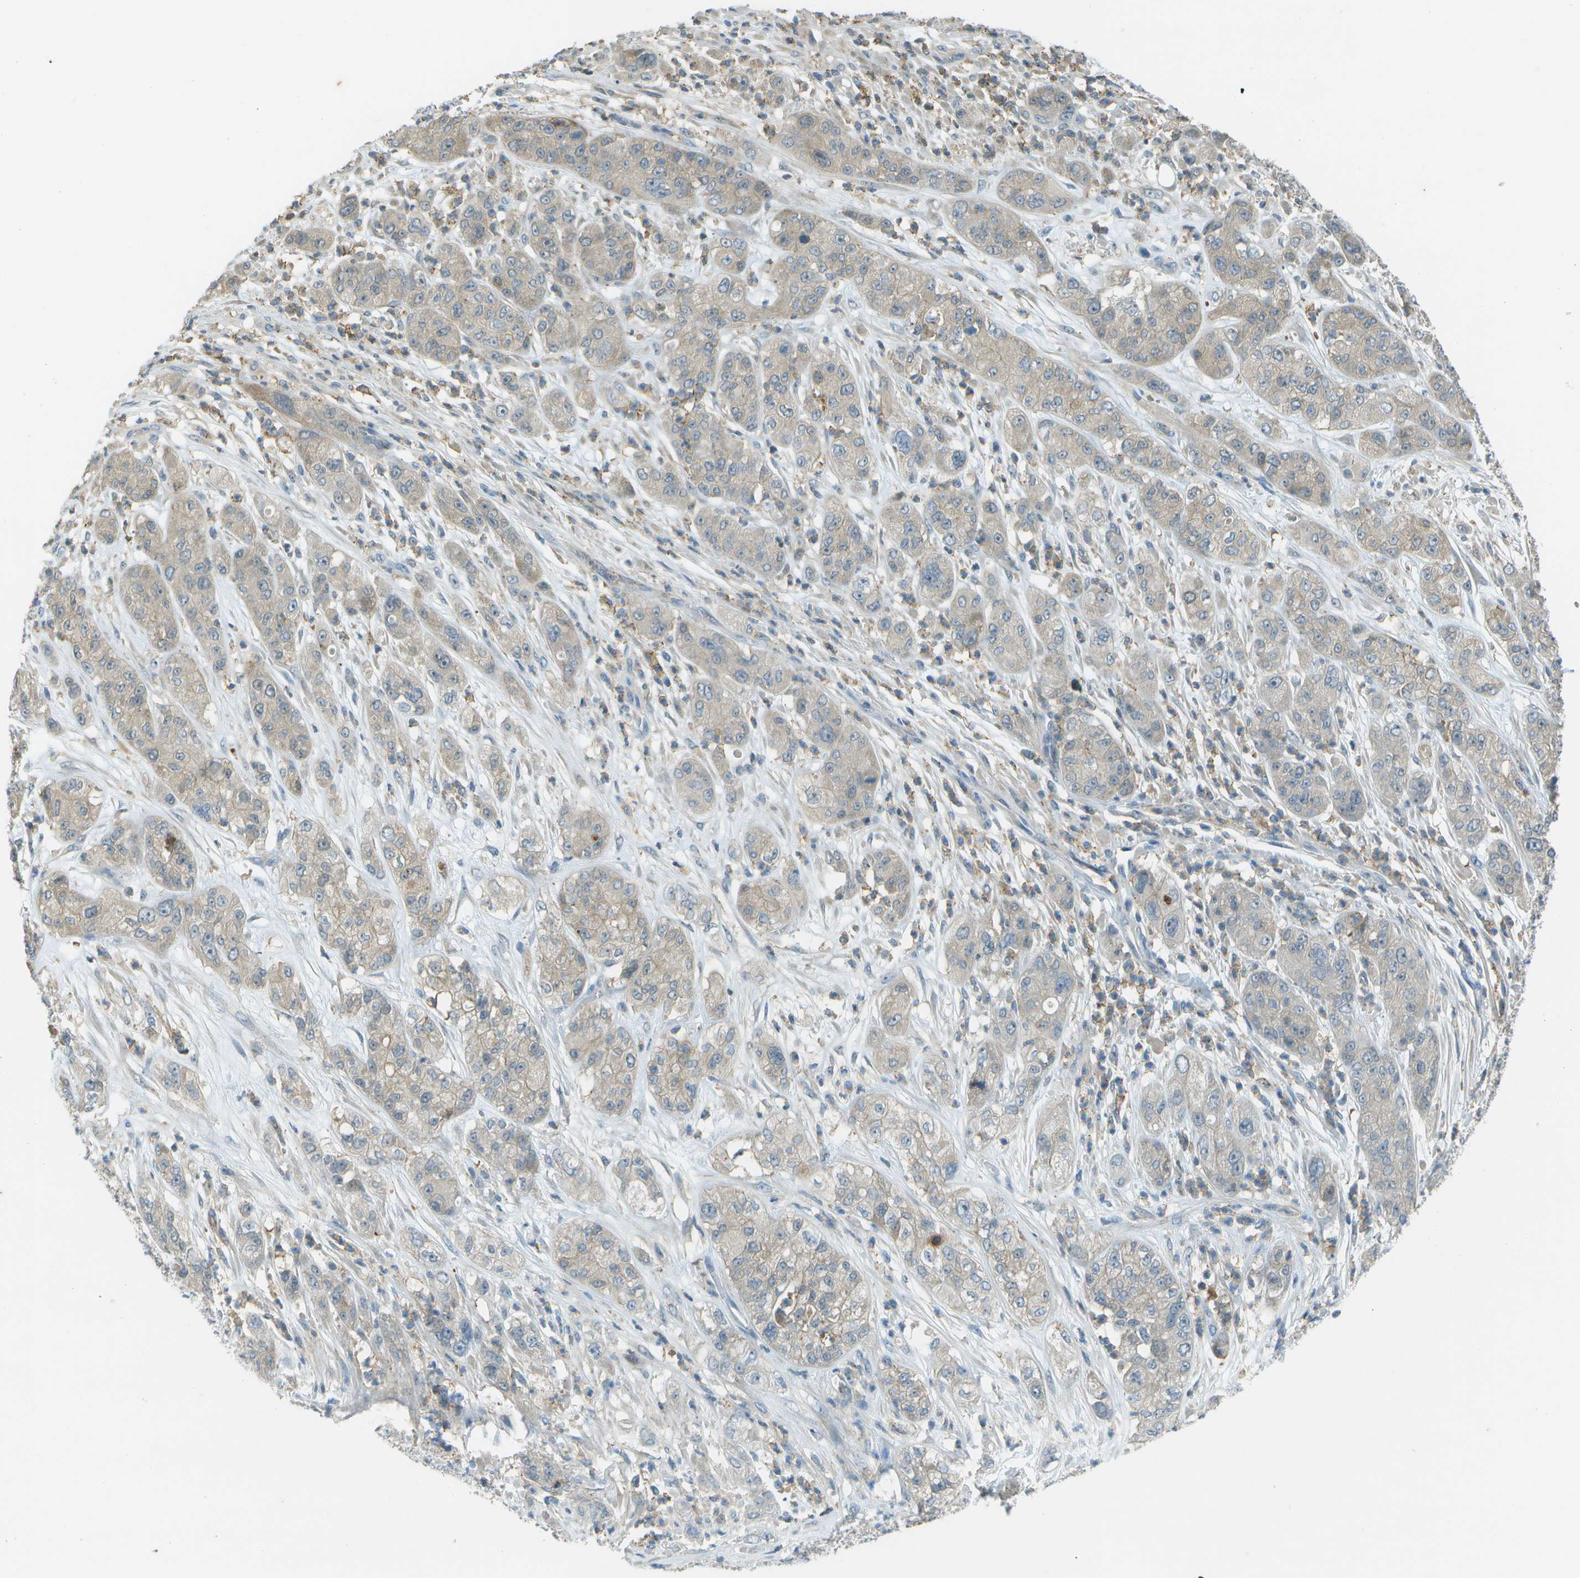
{"staining": {"intensity": "weak", "quantity": "<25%", "location": "cytoplasmic/membranous"}, "tissue": "pancreatic cancer", "cell_type": "Tumor cells", "image_type": "cancer", "snomed": [{"axis": "morphology", "description": "Adenocarcinoma, NOS"}, {"axis": "topography", "description": "Pancreas"}], "caption": "The image demonstrates no staining of tumor cells in pancreatic adenocarcinoma.", "gene": "LRRC66", "patient": {"sex": "female", "age": 78}}